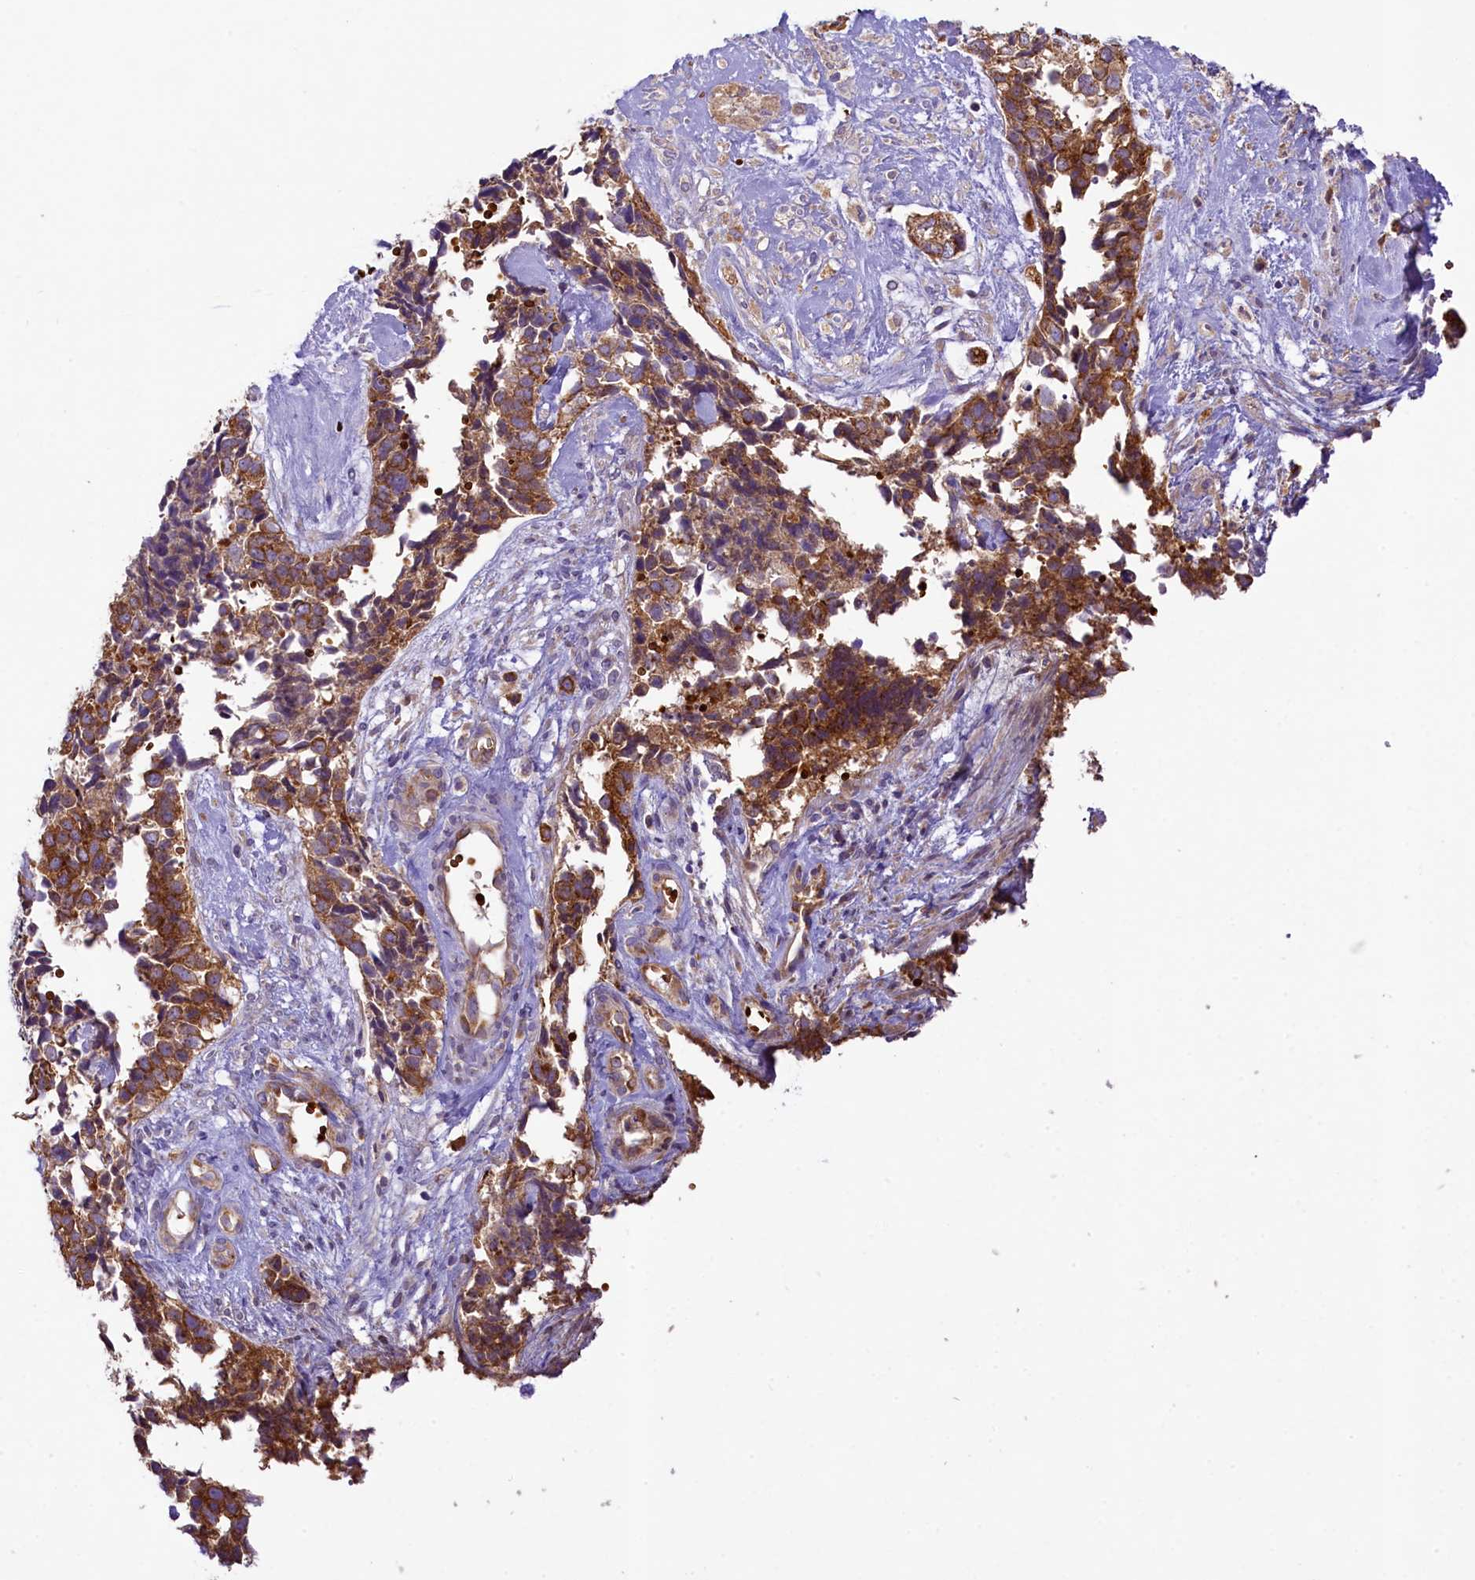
{"staining": {"intensity": "moderate", "quantity": "25%-75%", "location": "cytoplasmic/membranous"}, "tissue": "cervical cancer", "cell_type": "Tumor cells", "image_type": "cancer", "snomed": [{"axis": "morphology", "description": "Squamous cell carcinoma, NOS"}, {"axis": "topography", "description": "Cervix"}], "caption": "Tumor cells reveal medium levels of moderate cytoplasmic/membranous positivity in about 25%-75% of cells in human cervical cancer. (IHC, brightfield microscopy, high magnification).", "gene": "LARP4", "patient": {"sex": "female", "age": 63}}